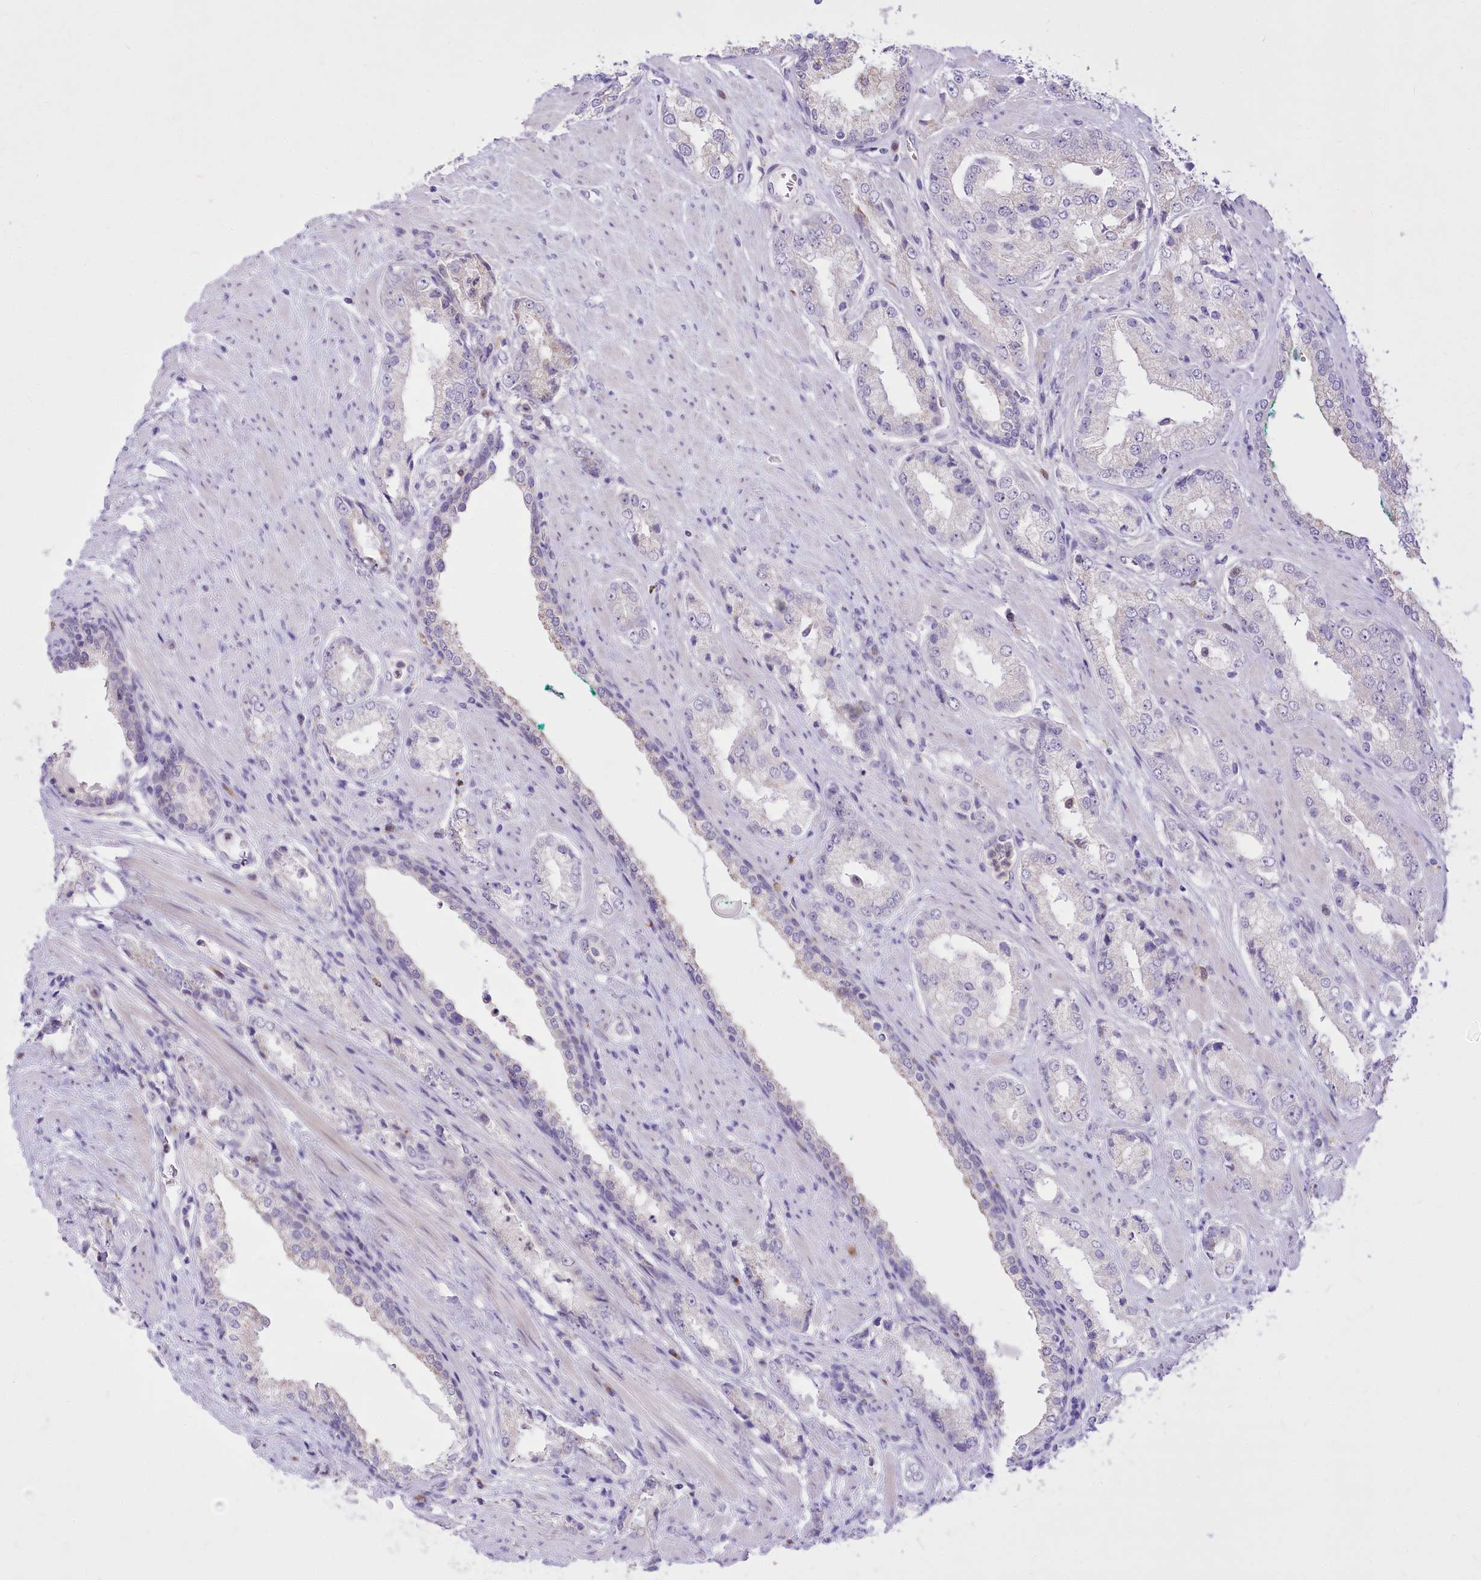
{"staining": {"intensity": "negative", "quantity": "none", "location": "none"}, "tissue": "prostate cancer", "cell_type": "Tumor cells", "image_type": "cancer", "snomed": [{"axis": "morphology", "description": "Adenocarcinoma, Low grade"}, {"axis": "topography", "description": "Prostate"}], "caption": "Immunohistochemistry (IHC) of prostate cancer (adenocarcinoma (low-grade)) demonstrates no staining in tumor cells.", "gene": "BEND7", "patient": {"sex": "male", "age": 67}}